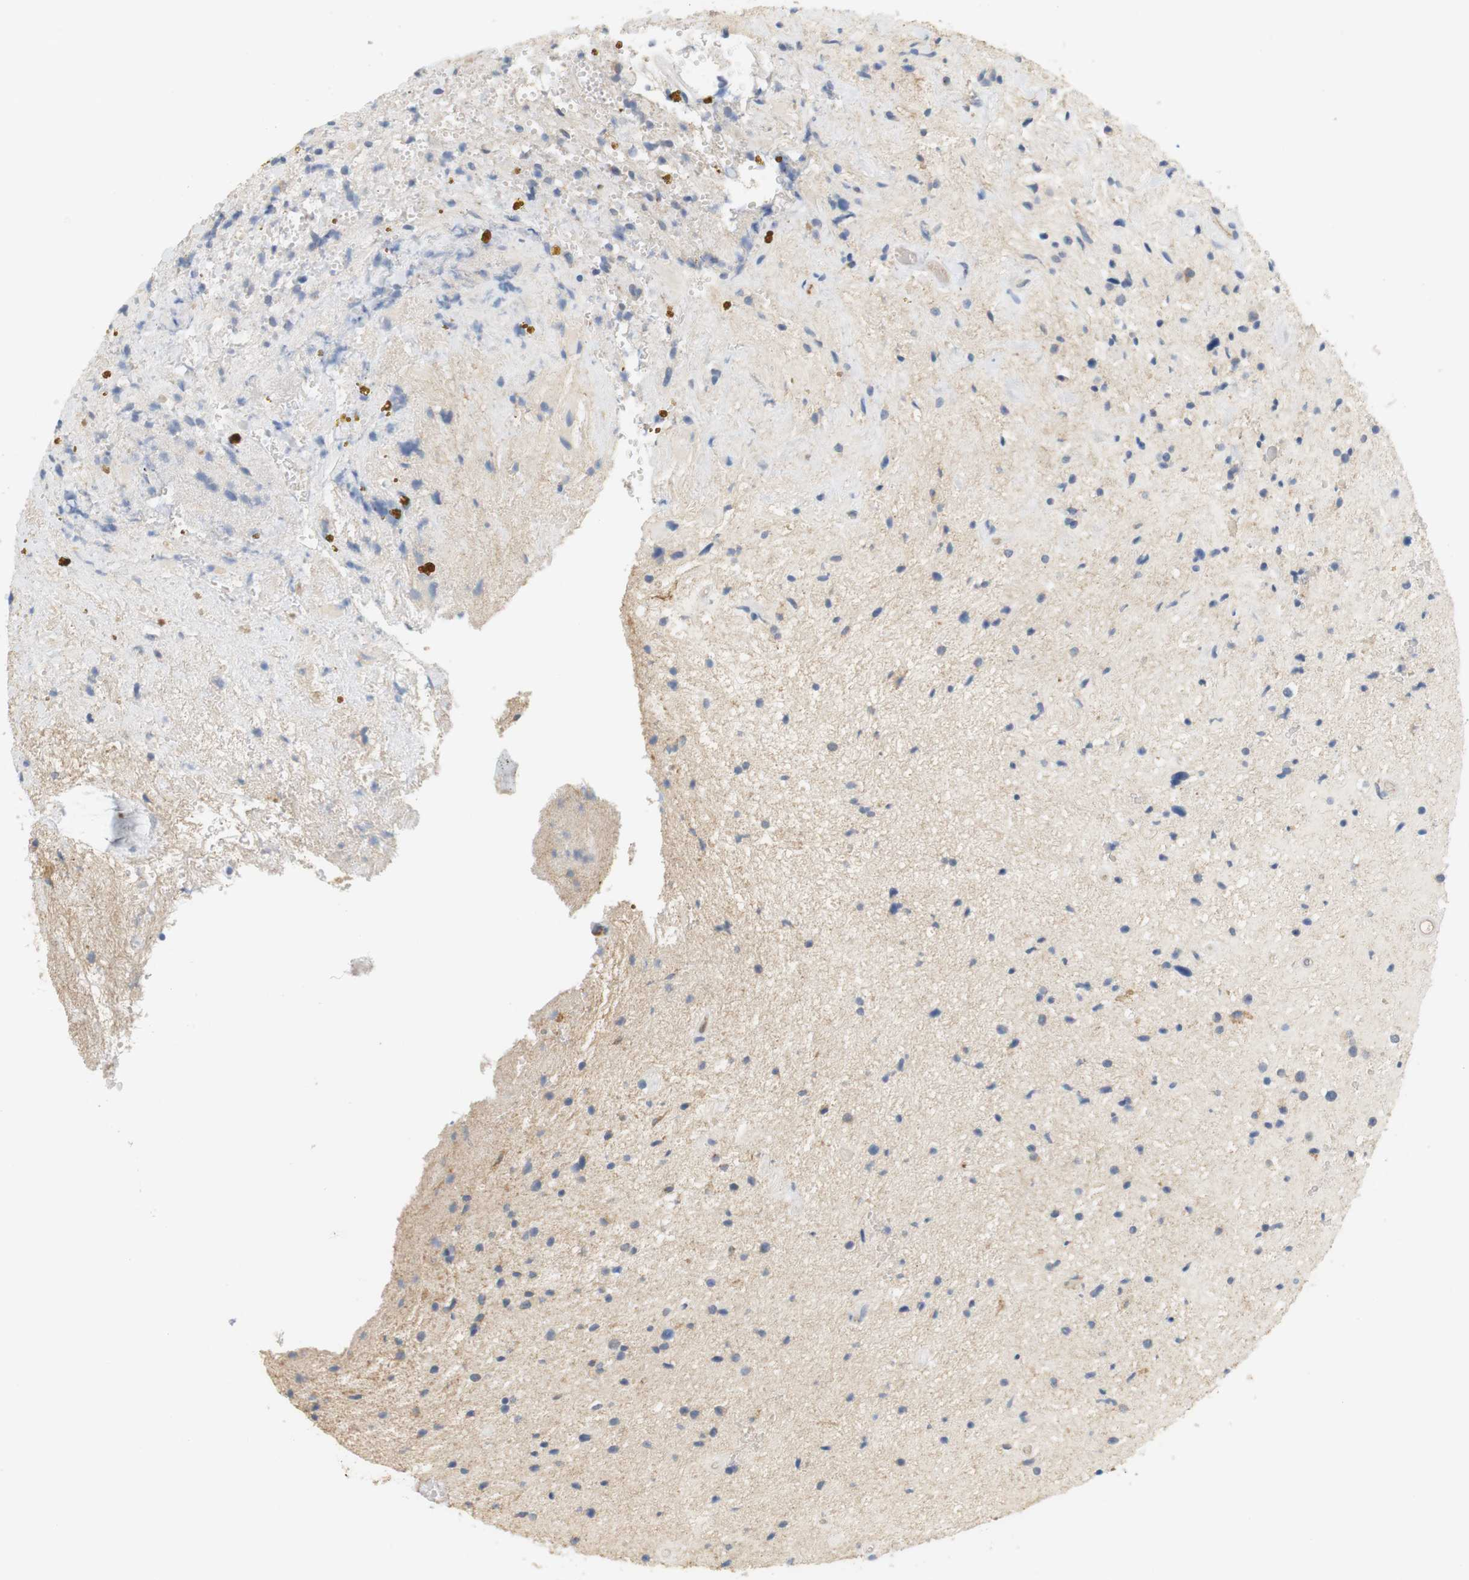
{"staining": {"intensity": "negative", "quantity": "none", "location": "none"}, "tissue": "glioma", "cell_type": "Tumor cells", "image_type": "cancer", "snomed": [{"axis": "morphology", "description": "Glioma, malignant, High grade"}, {"axis": "topography", "description": "Brain"}], "caption": "A high-resolution micrograph shows immunohistochemistry (IHC) staining of glioma, which exhibits no significant expression in tumor cells.", "gene": "OSR1", "patient": {"sex": "male", "age": 33}}